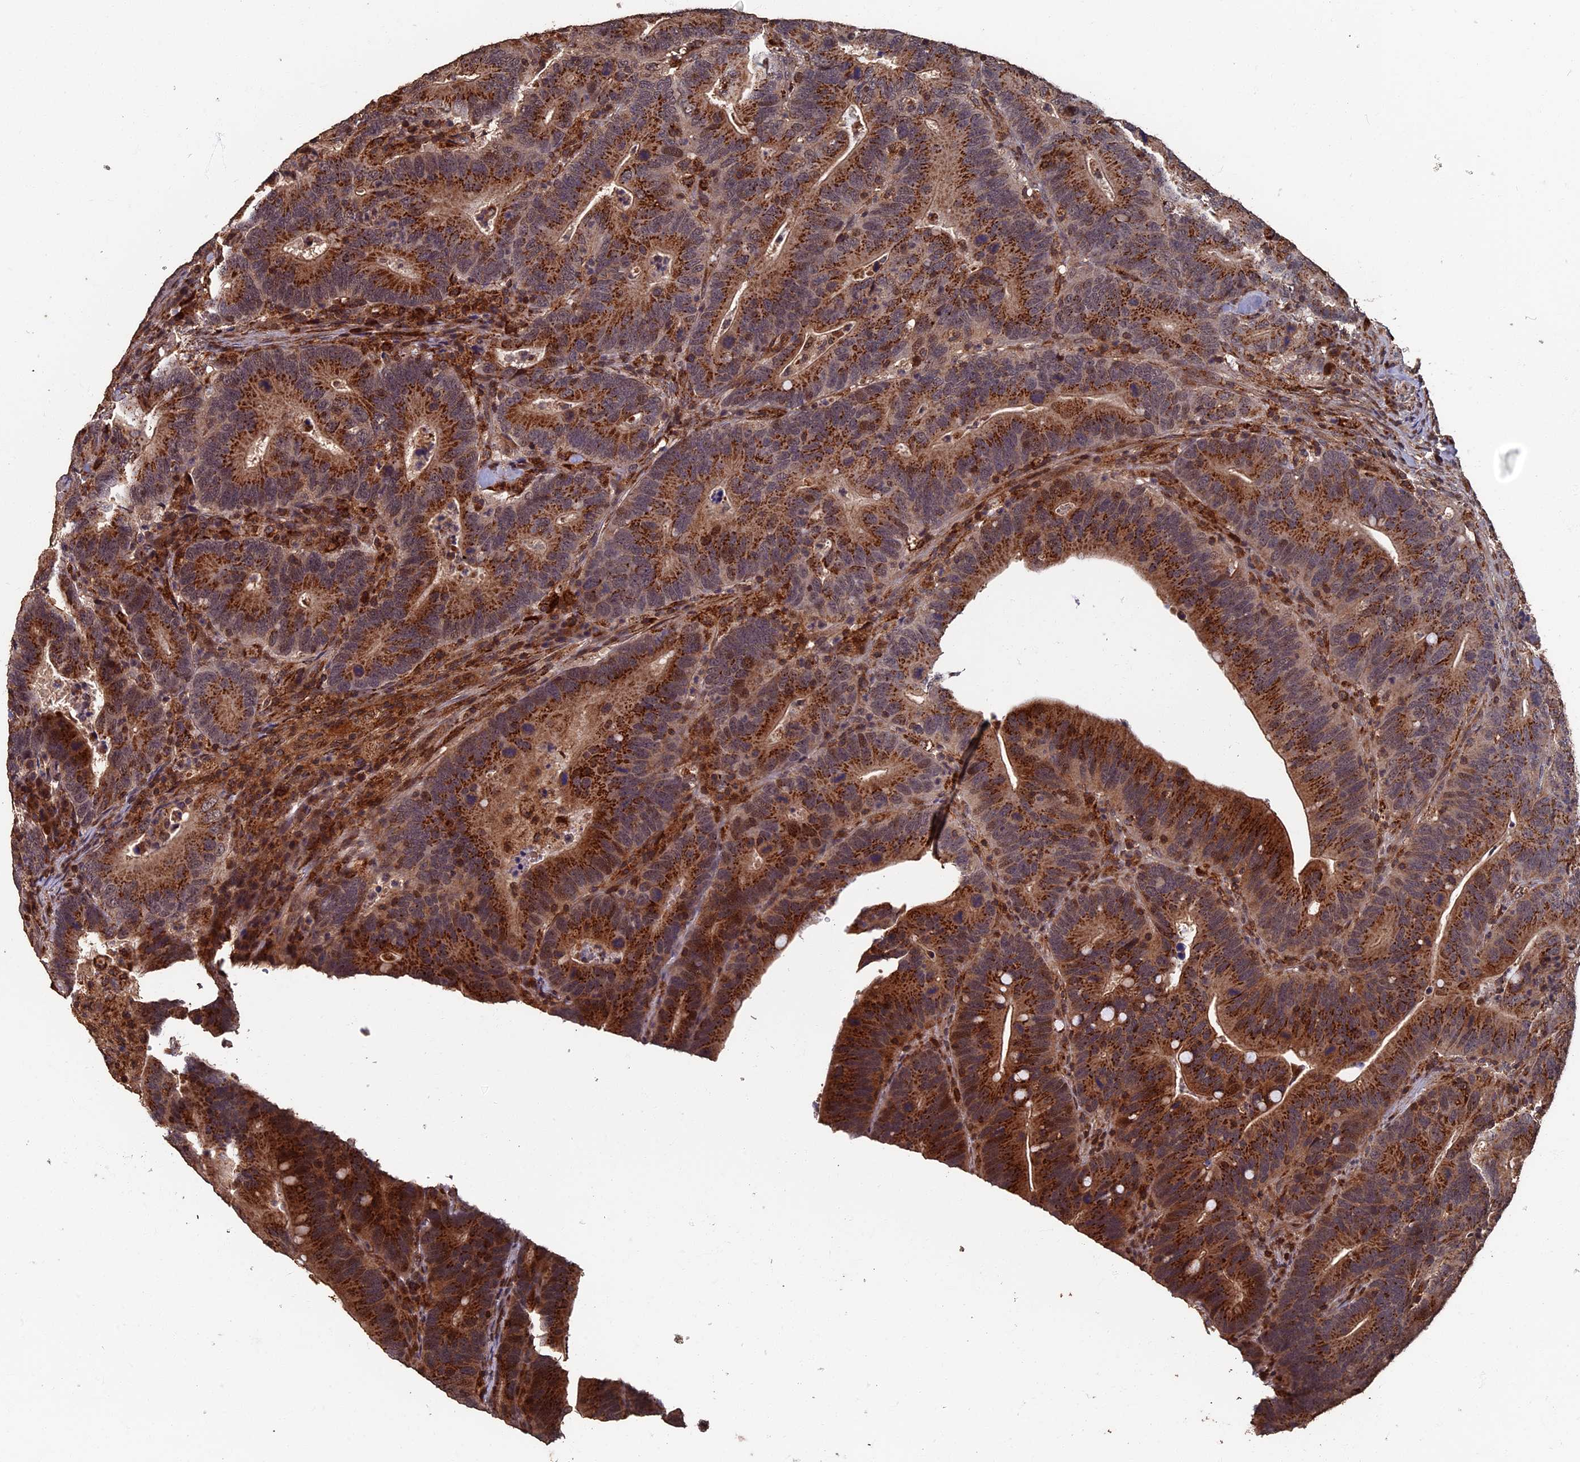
{"staining": {"intensity": "strong", "quantity": ">75%", "location": "cytoplasmic/membranous"}, "tissue": "colorectal cancer", "cell_type": "Tumor cells", "image_type": "cancer", "snomed": [{"axis": "morphology", "description": "Adenocarcinoma, NOS"}, {"axis": "topography", "description": "Colon"}], "caption": "About >75% of tumor cells in colorectal adenocarcinoma reveal strong cytoplasmic/membranous protein expression as visualized by brown immunohistochemical staining.", "gene": "RASGRF1", "patient": {"sex": "female", "age": 66}}